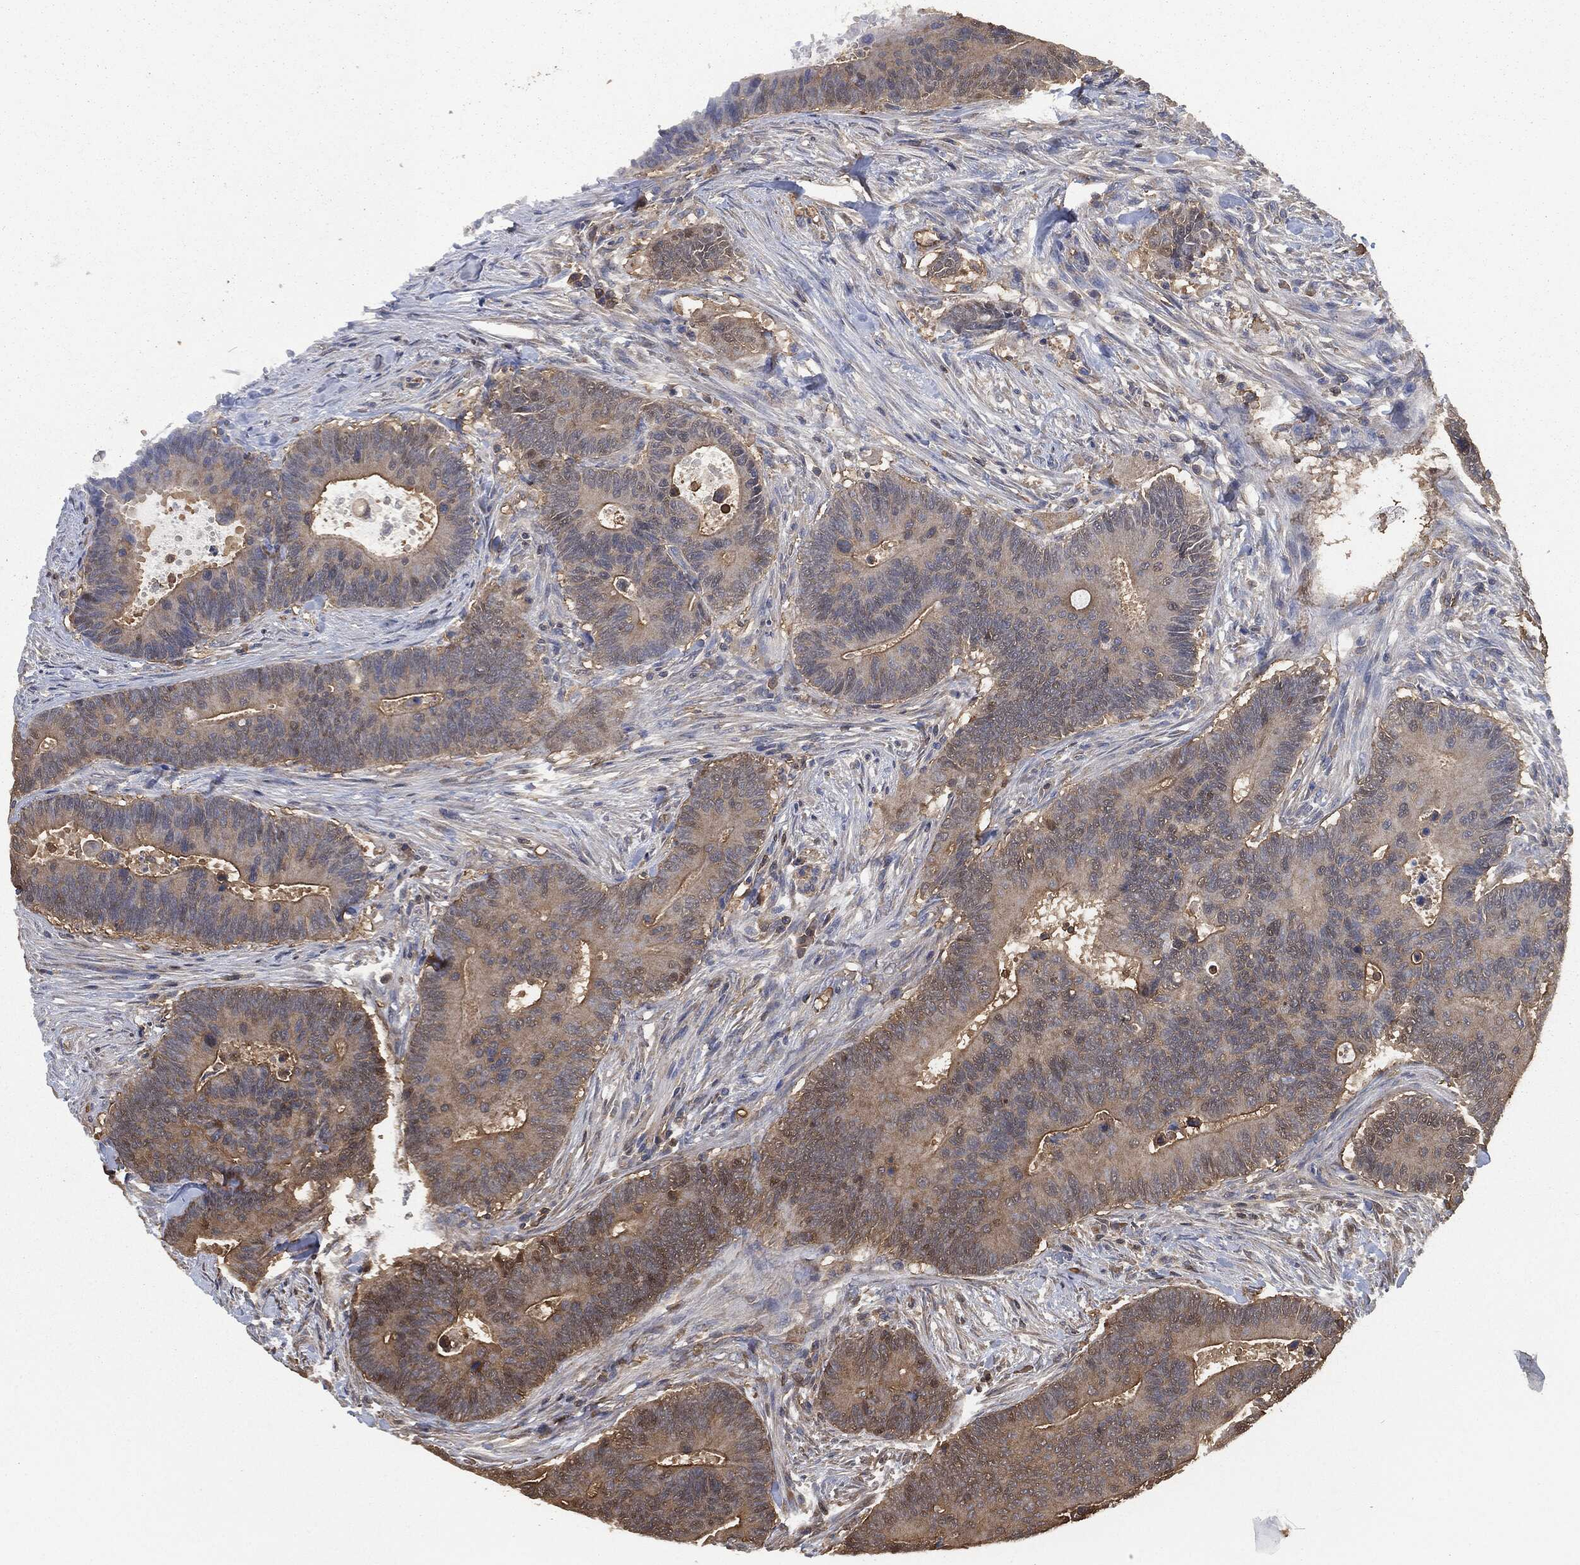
{"staining": {"intensity": "weak", "quantity": "25%-75%", "location": "cytoplasmic/membranous"}, "tissue": "colorectal cancer", "cell_type": "Tumor cells", "image_type": "cancer", "snomed": [{"axis": "morphology", "description": "Adenocarcinoma, NOS"}, {"axis": "topography", "description": "Colon"}], "caption": "Immunohistochemical staining of human colorectal cancer (adenocarcinoma) demonstrates weak cytoplasmic/membranous protein staining in about 25%-75% of tumor cells. (Brightfield microscopy of DAB IHC at high magnification).", "gene": "PRDX4", "patient": {"sex": "male", "age": 75}}